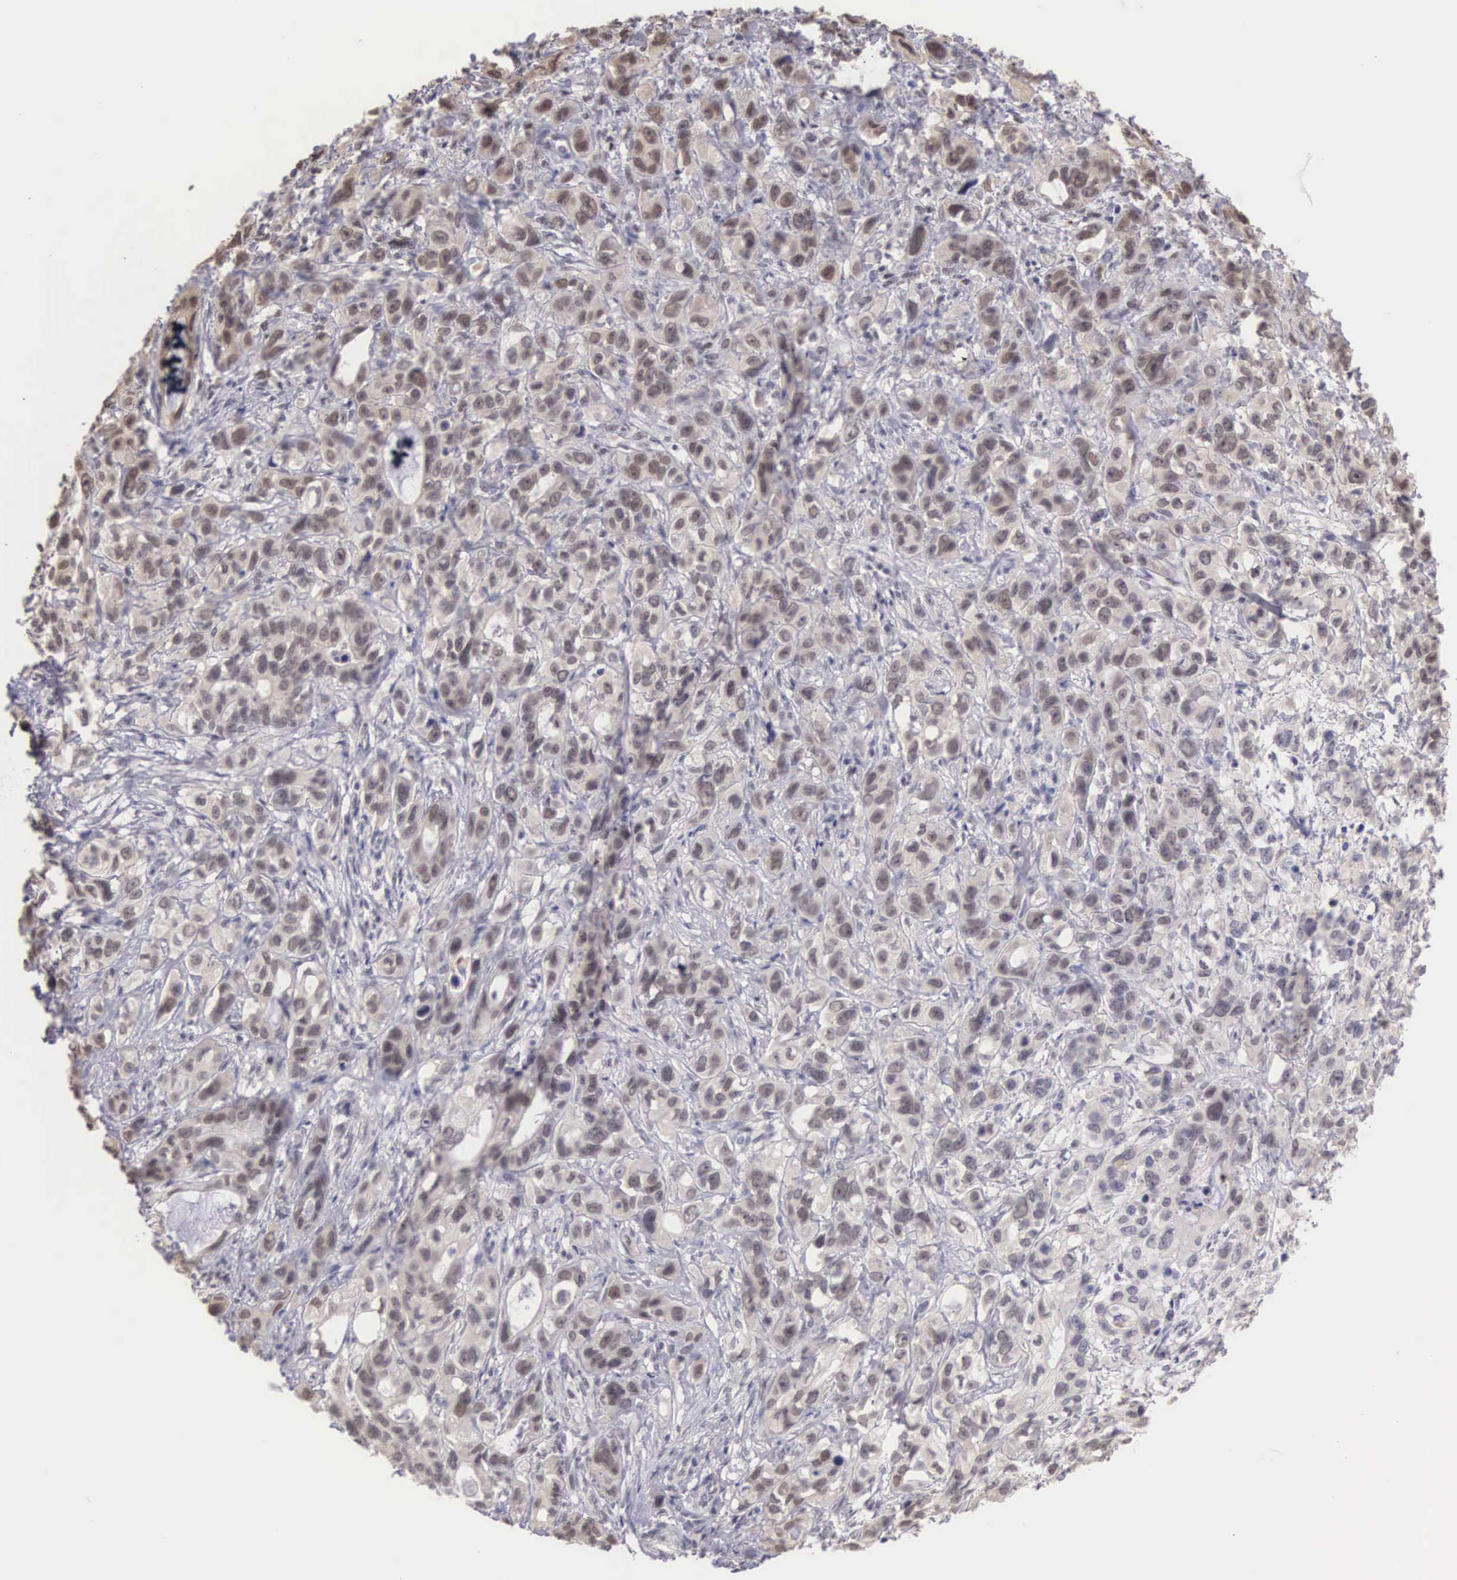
{"staining": {"intensity": "weak", "quantity": "<25%", "location": "nuclear"}, "tissue": "stomach cancer", "cell_type": "Tumor cells", "image_type": "cancer", "snomed": [{"axis": "morphology", "description": "Adenocarcinoma, NOS"}, {"axis": "topography", "description": "Stomach, upper"}], "caption": "Adenocarcinoma (stomach) stained for a protein using immunohistochemistry exhibits no staining tumor cells.", "gene": "HMGXB4", "patient": {"sex": "male", "age": 47}}